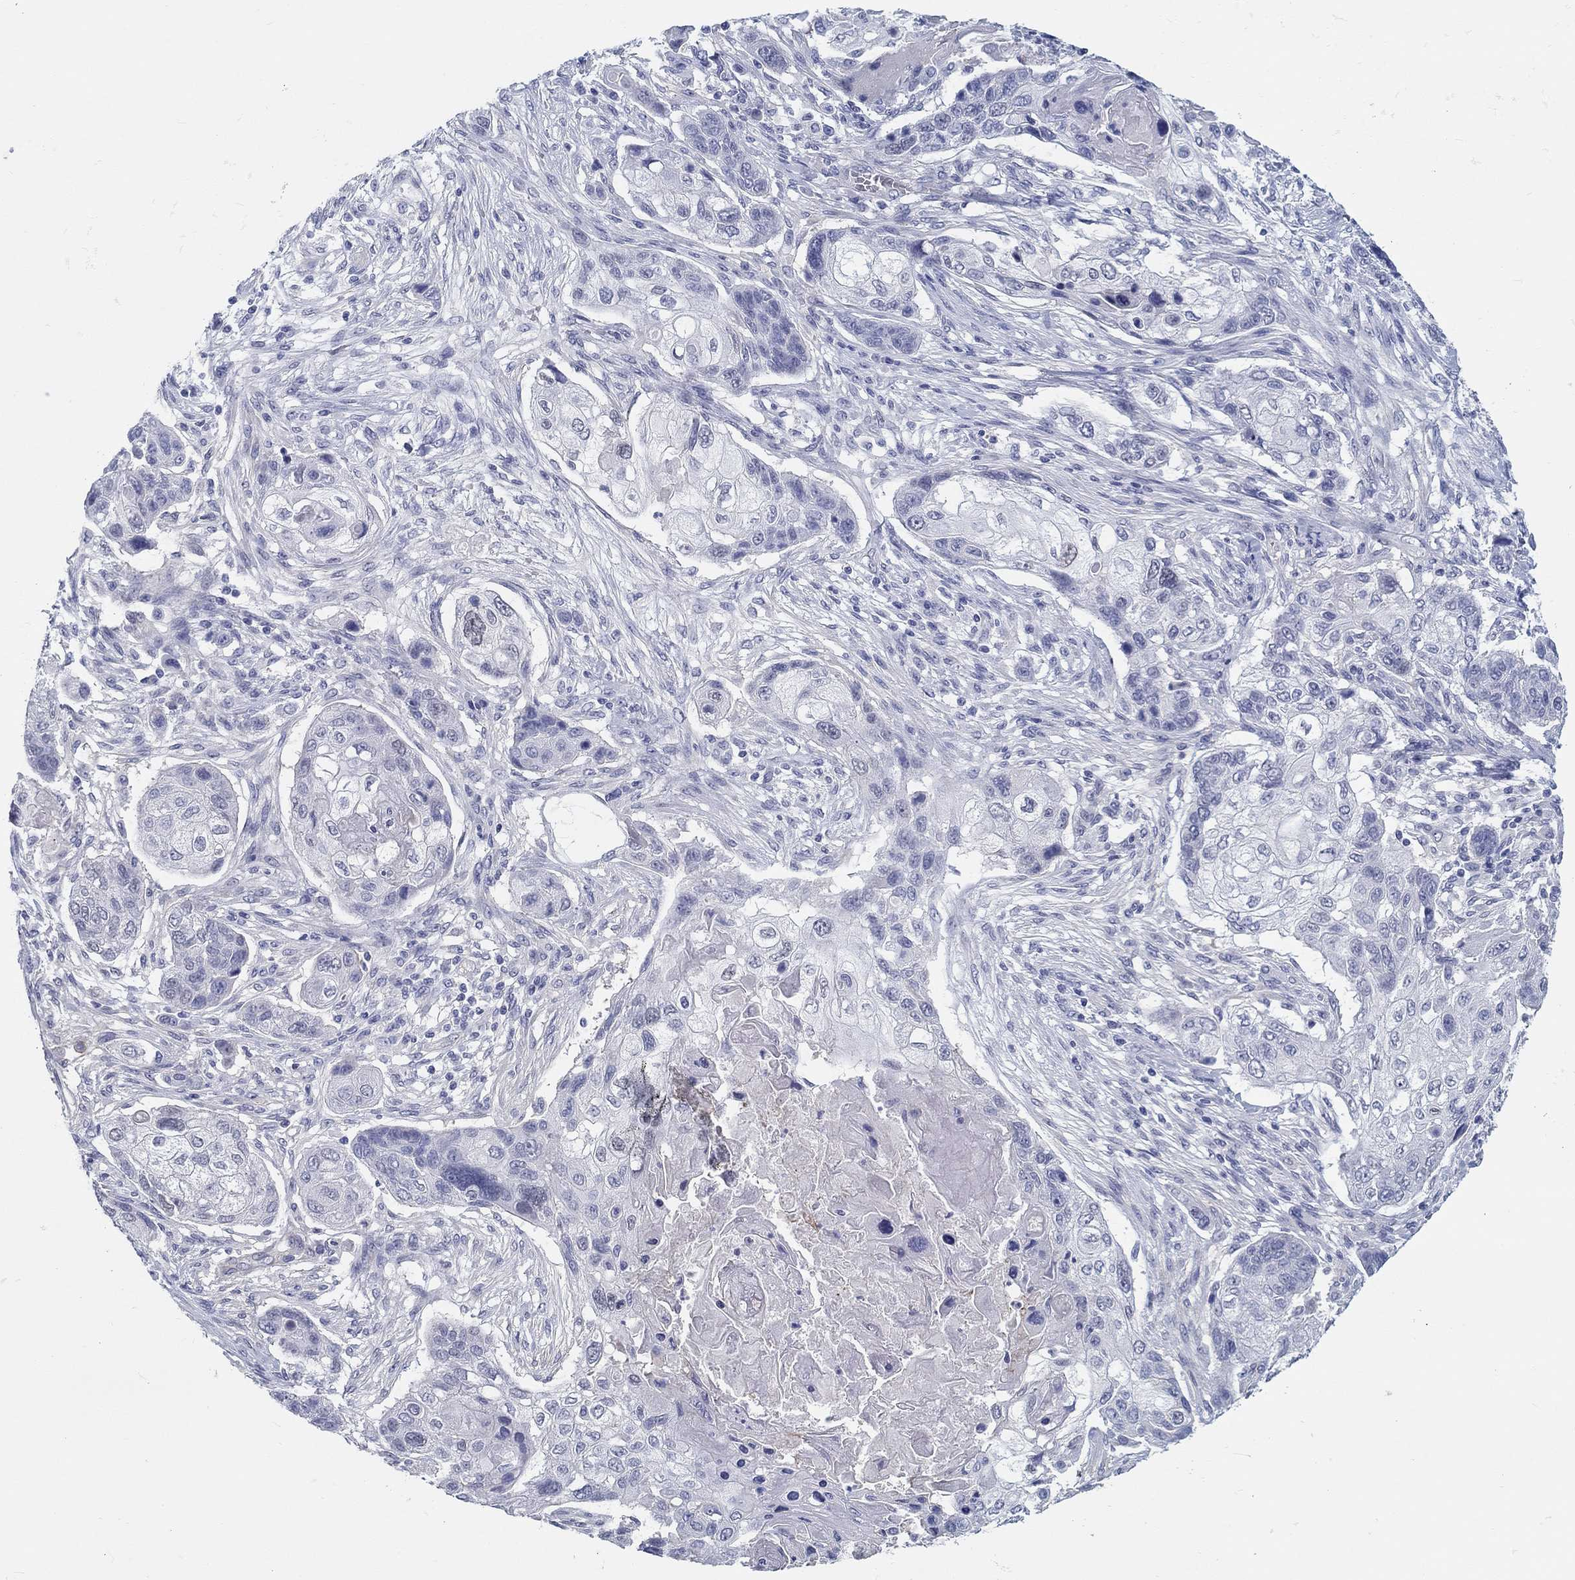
{"staining": {"intensity": "negative", "quantity": "none", "location": "none"}, "tissue": "lung cancer", "cell_type": "Tumor cells", "image_type": "cancer", "snomed": [{"axis": "morphology", "description": "Normal tissue, NOS"}, {"axis": "morphology", "description": "Squamous cell carcinoma, NOS"}, {"axis": "topography", "description": "Bronchus"}, {"axis": "topography", "description": "Lung"}], "caption": "Immunohistochemical staining of human lung squamous cell carcinoma demonstrates no significant positivity in tumor cells.", "gene": "CRYGD", "patient": {"sex": "male", "age": 69}}